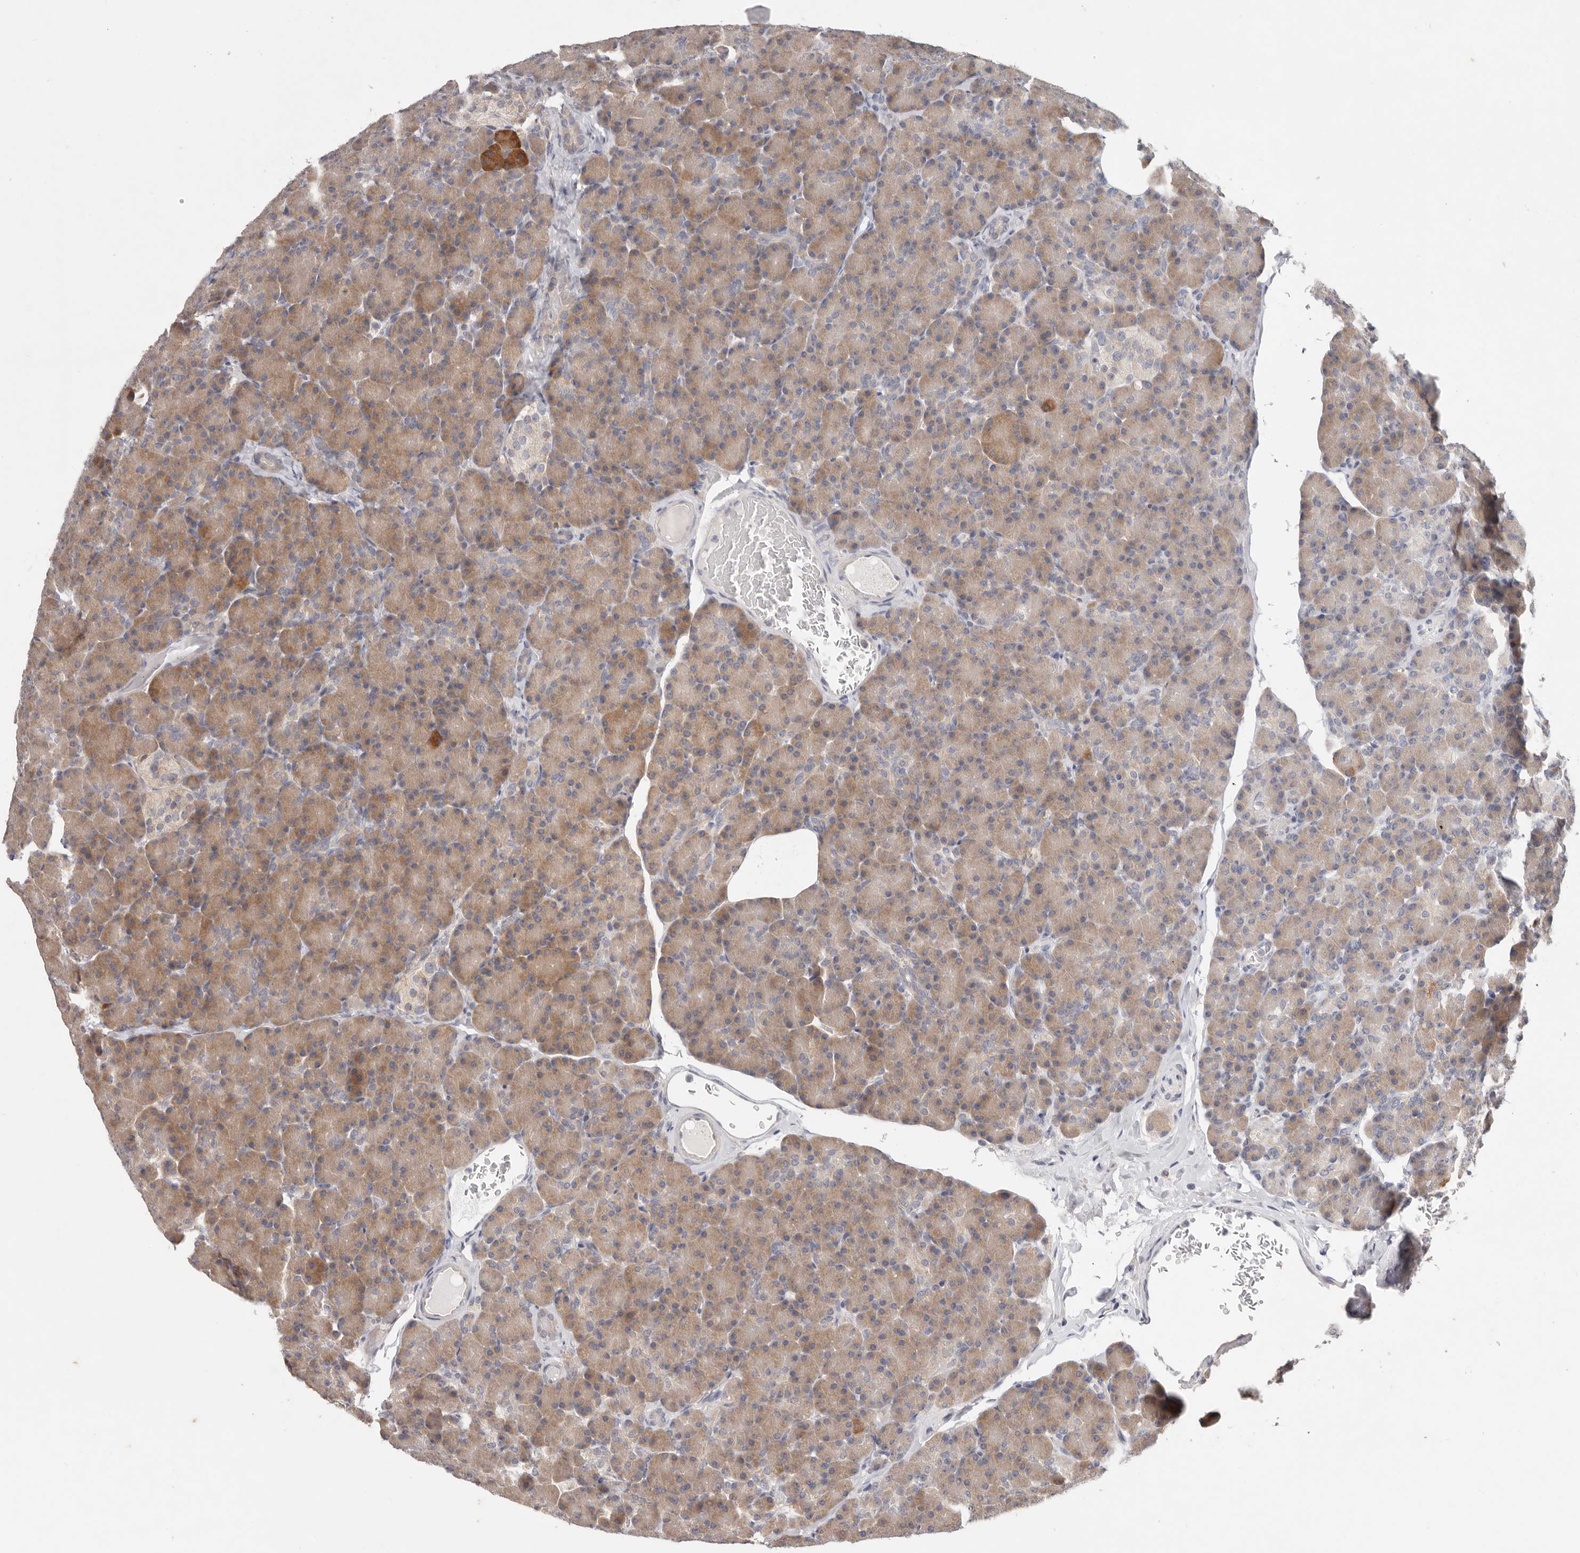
{"staining": {"intensity": "moderate", "quantity": ">75%", "location": "cytoplasmic/membranous"}, "tissue": "pancreas", "cell_type": "Exocrine glandular cells", "image_type": "normal", "snomed": [{"axis": "morphology", "description": "Normal tissue, NOS"}, {"axis": "topography", "description": "Pancreas"}], "caption": "Unremarkable pancreas was stained to show a protein in brown. There is medium levels of moderate cytoplasmic/membranous positivity in approximately >75% of exocrine glandular cells. Using DAB (3,3'-diaminobenzidine) (brown) and hematoxylin (blue) stains, captured at high magnification using brightfield microscopy.", "gene": "WDR77", "patient": {"sex": "female", "age": 43}}